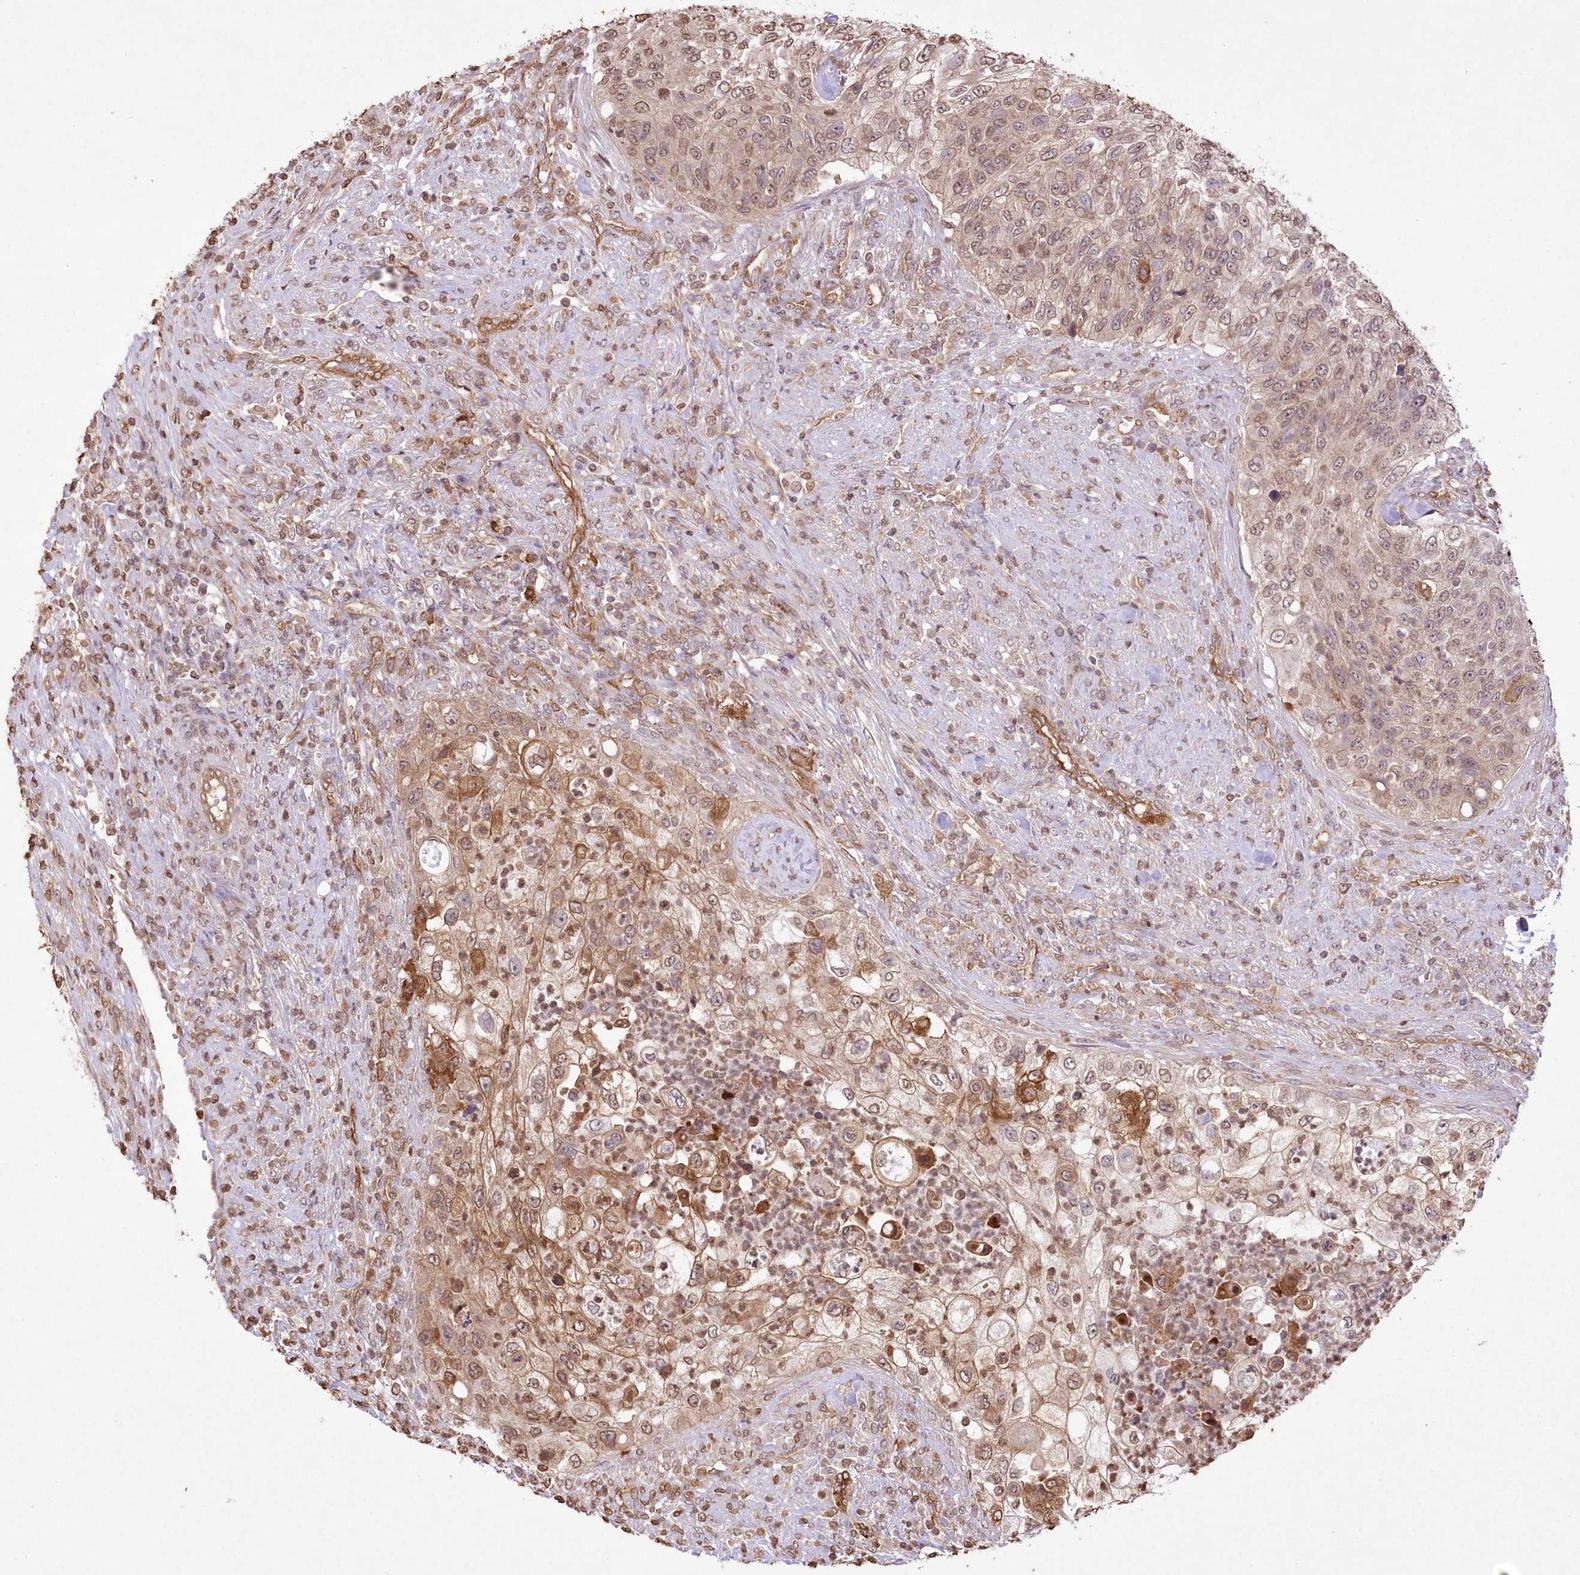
{"staining": {"intensity": "moderate", "quantity": ">75%", "location": "cytoplasmic/membranous,nuclear"}, "tissue": "urothelial cancer", "cell_type": "Tumor cells", "image_type": "cancer", "snomed": [{"axis": "morphology", "description": "Urothelial carcinoma, High grade"}, {"axis": "topography", "description": "Urinary bladder"}], "caption": "A medium amount of moderate cytoplasmic/membranous and nuclear staining is present in approximately >75% of tumor cells in urothelial carcinoma (high-grade) tissue.", "gene": "FCHO2", "patient": {"sex": "female", "age": 60}}